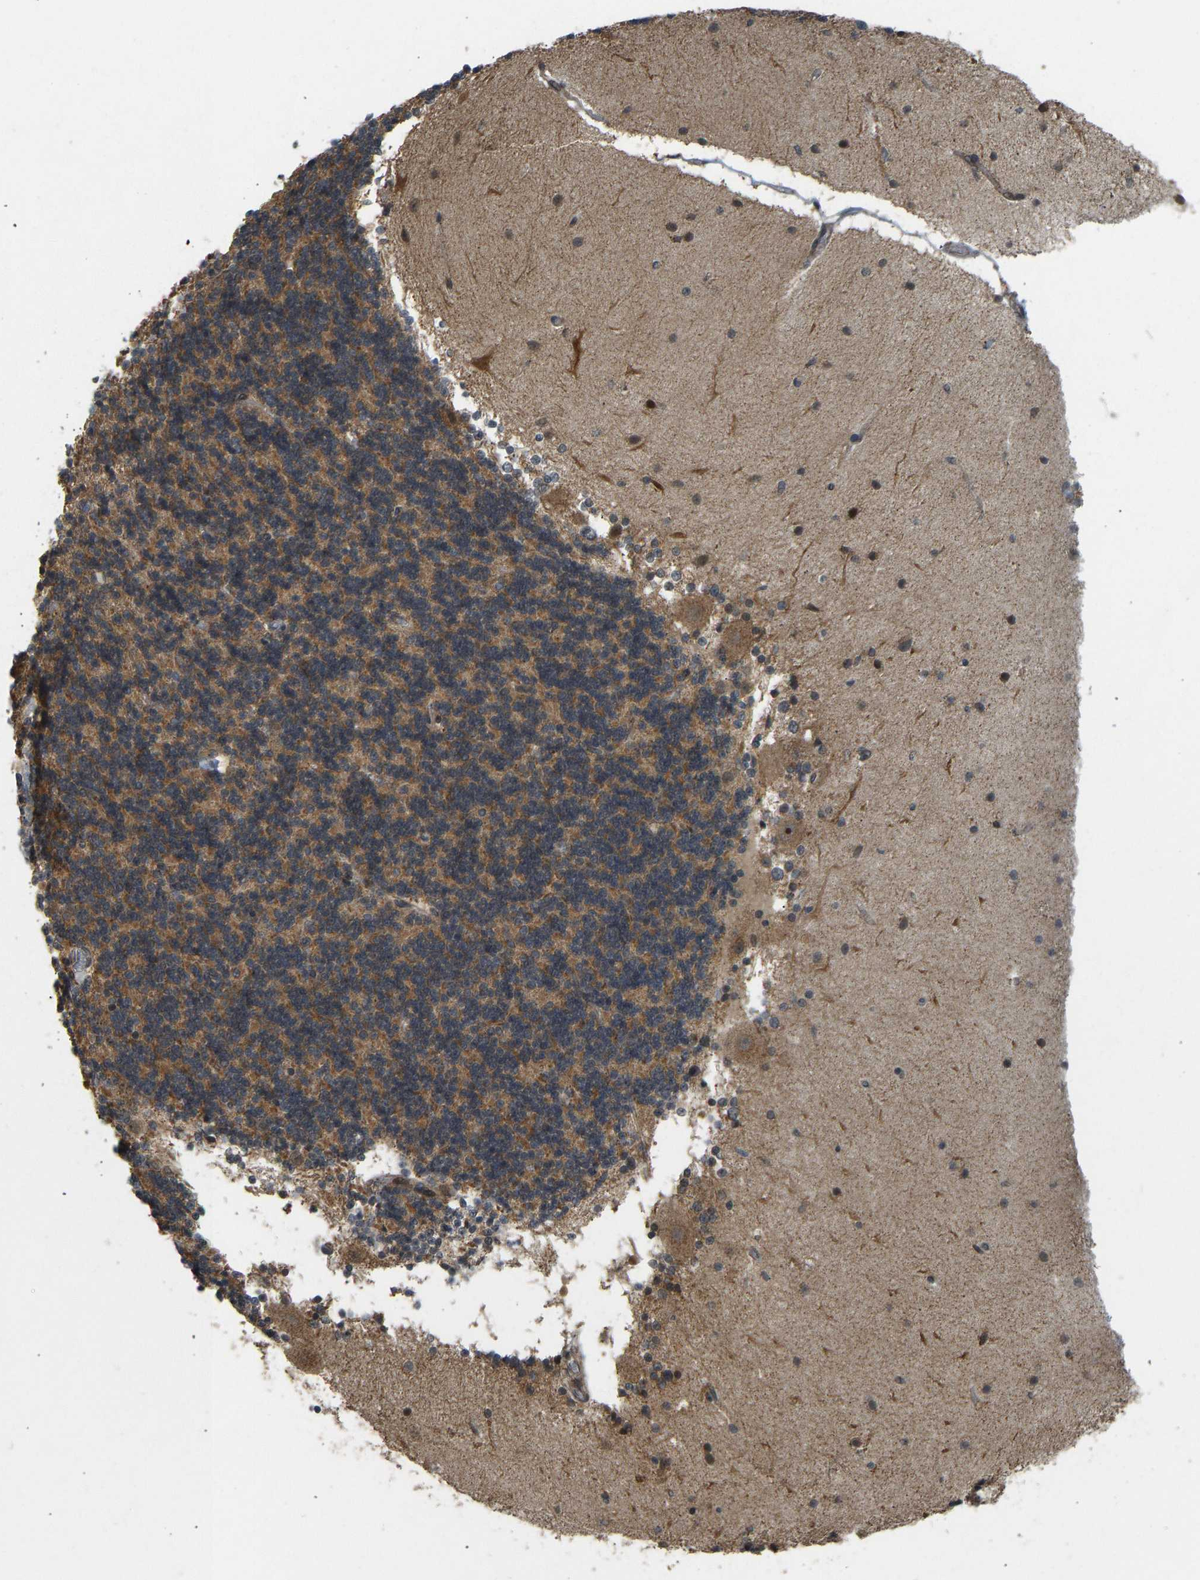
{"staining": {"intensity": "moderate", "quantity": ">75%", "location": "cytoplasmic/membranous"}, "tissue": "cerebellum", "cell_type": "Cells in granular layer", "image_type": "normal", "snomed": [{"axis": "morphology", "description": "Normal tissue, NOS"}, {"axis": "topography", "description": "Cerebellum"}], "caption": "IHC image of benign human cerebellum stained for a protein (brown), which displays medium levels of moderate cytoplasmic/membranous positivity in about >75% of cells in granular layer.", "gene": "ACADS", "patient": {"sex": "female", "age": 54}}